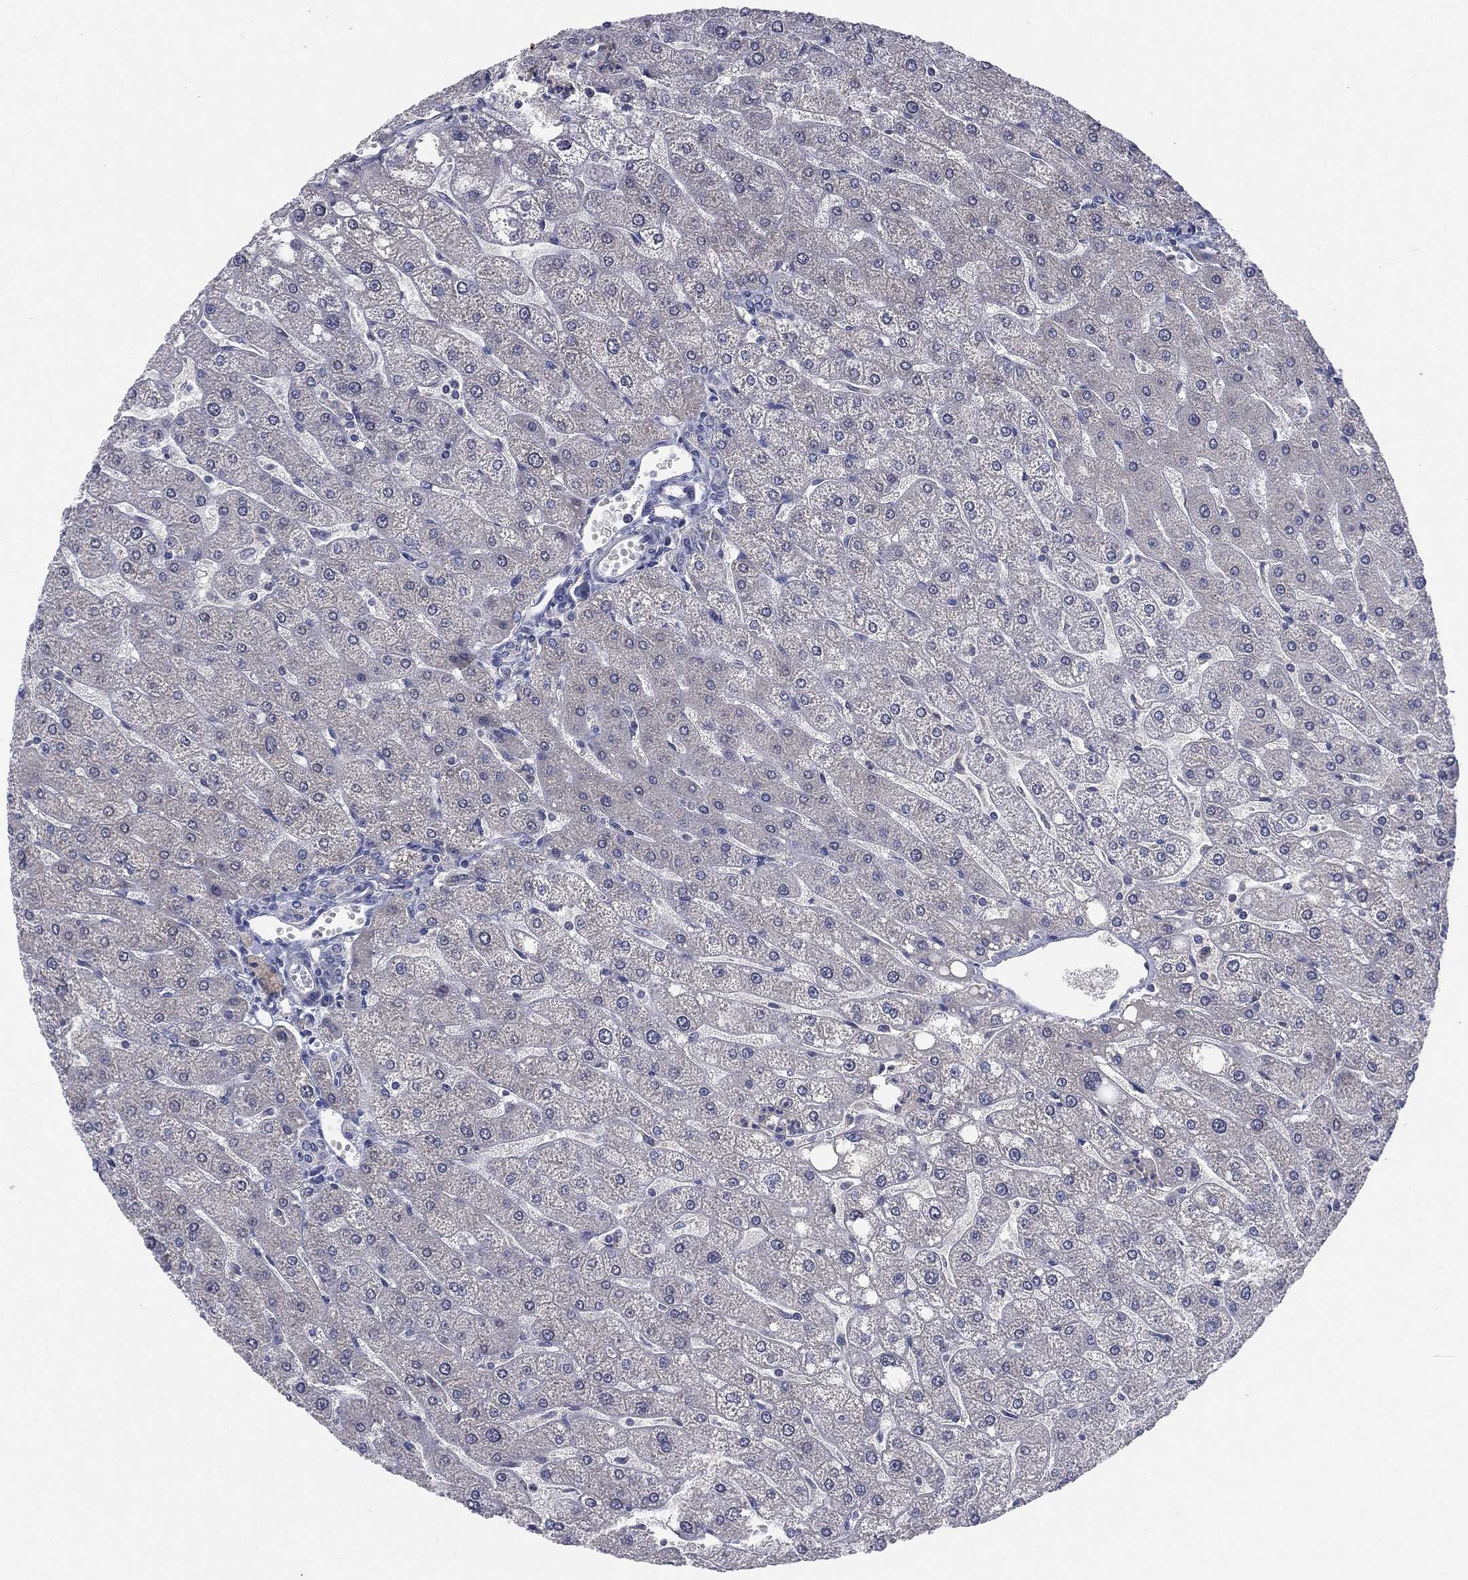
{"staining": {"intensity": "negative", "quantity": "none", "location": "none"}, "tissue": "liver", "cell_type": "Cholangiocytes", "image_type": "normal", "snomed": [{"axis": "morphology", "description": "Normal tissue, NOS"}, {"axis": "topography", "description": "Liver"}], "caption": "The micrograph exhibits no staining of cholangiocytes in normal liver.", "gene": "MPP7", "patient": {"sex": "male", "age": 67}}